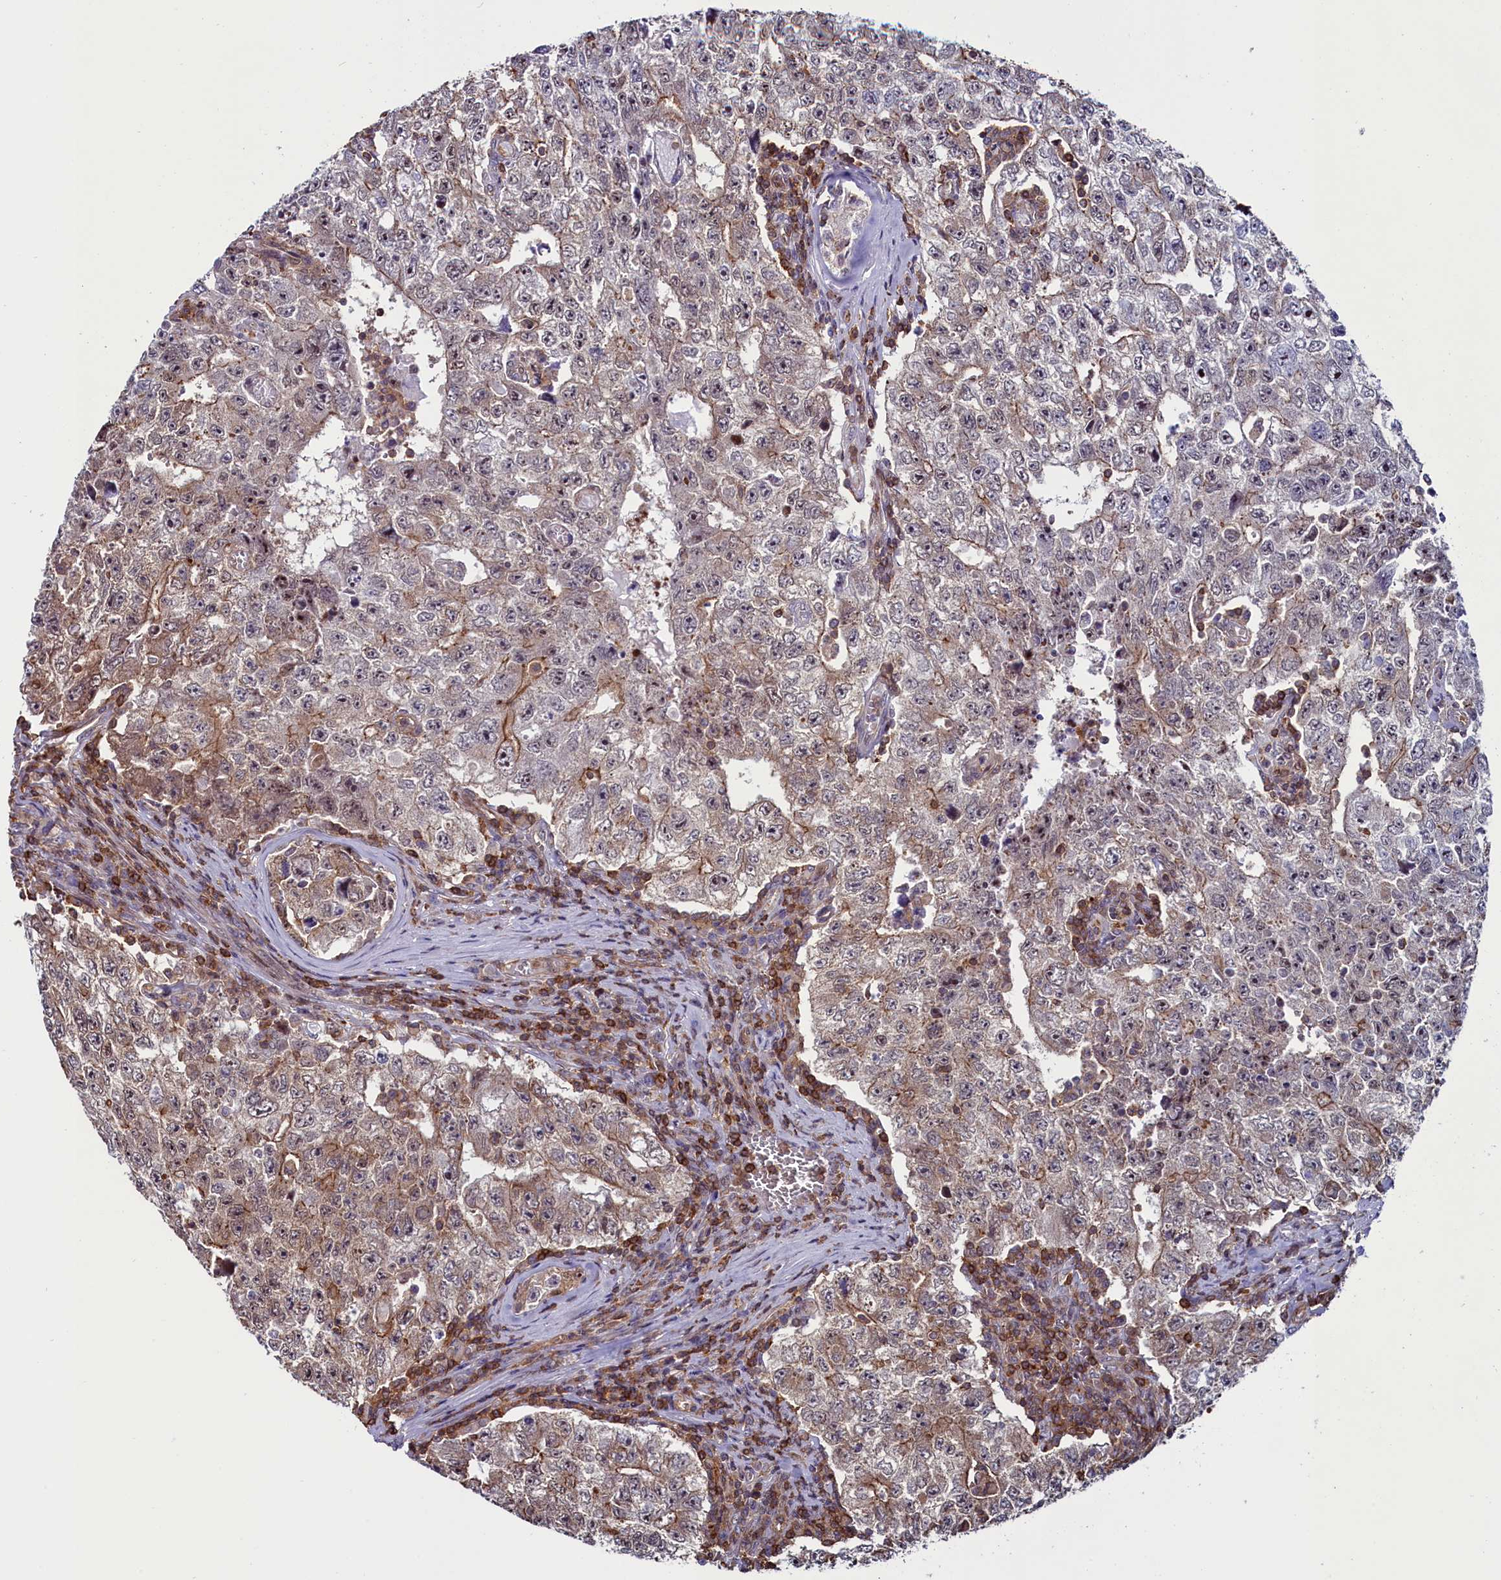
{"staining": {"intensity": "moderate", "quantity": "25%-75%", "location": "cytoplasmic/membranous"}, "tissue": "testis cancer", "cell_type": "Tumor cells", "image_type": "cancer", "snomed": [{"axis": "morphology", "description": "Carcinoma, Embryonal, NOS"}, {"axis": "topography", "description": "Testis"}], "caption": "Immunohistochemical staining of testis embryonal carcinoma shows medium levels of moderate cytoplasmic/membranous protein expression in approximately 25%-75% of tumor cells.", "gene": "CIAPIN1", "patient": {"sex": "male", "age": 17}}